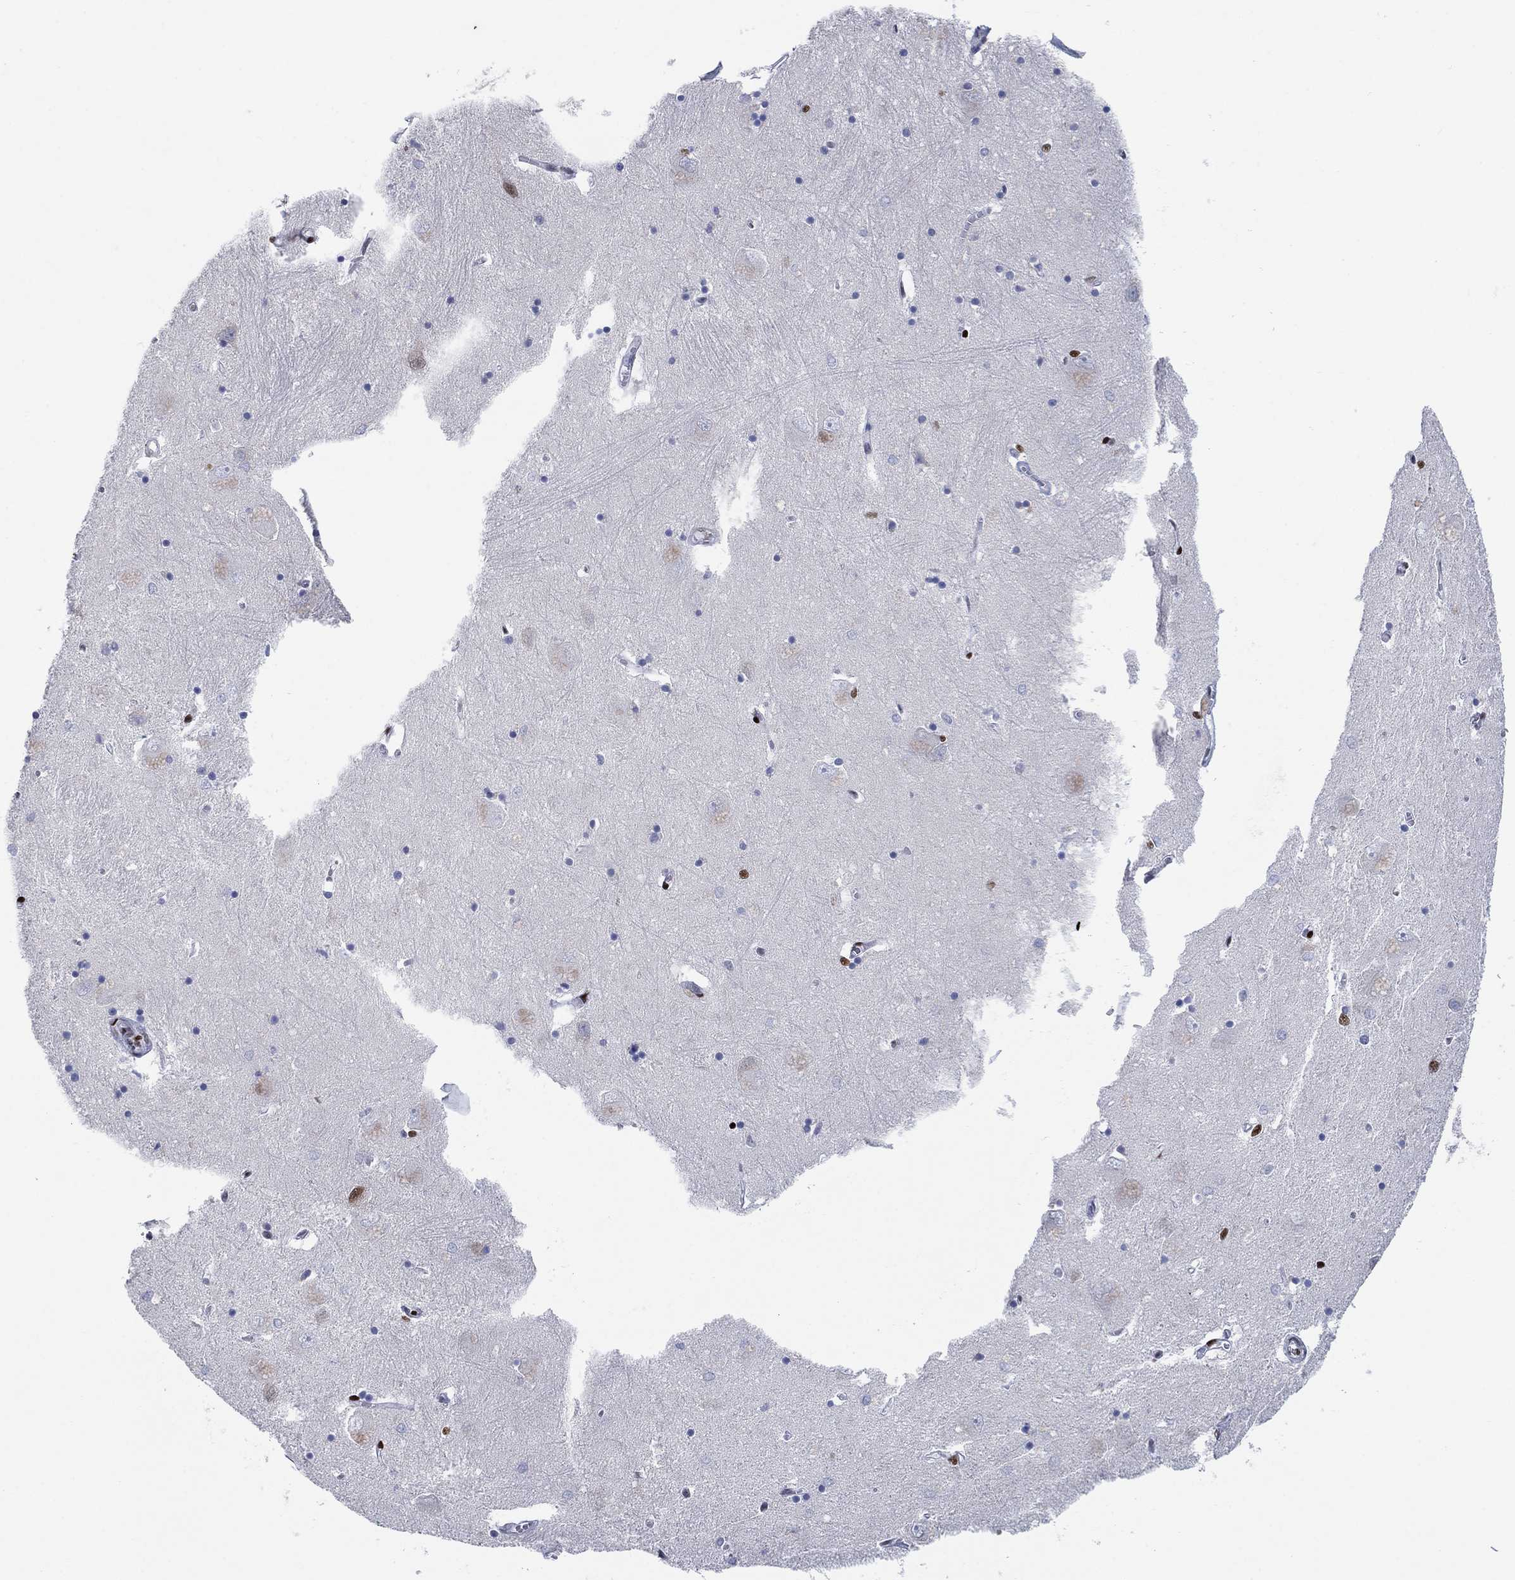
{"staining": {"intensity": "strong", "quantity": "25%-75%", "location": "nuclear"}, "tissue": "caudate", "cell_type": "Glial cells", "image_type": "normal", "snomed": [{"axis": "morphology", "description": "Normal tissue, NOS"}, {"axis": "topography", "description": "Lateral ventricle wall"}], "caption": "This image reveals immunohistochemistry (IHC) staining of benign caudate, with high strong nuclear staining in about 25%-75% of glial cells.", "gene": "ZEB1", "patient": {"sex": "male", "age": 54}}